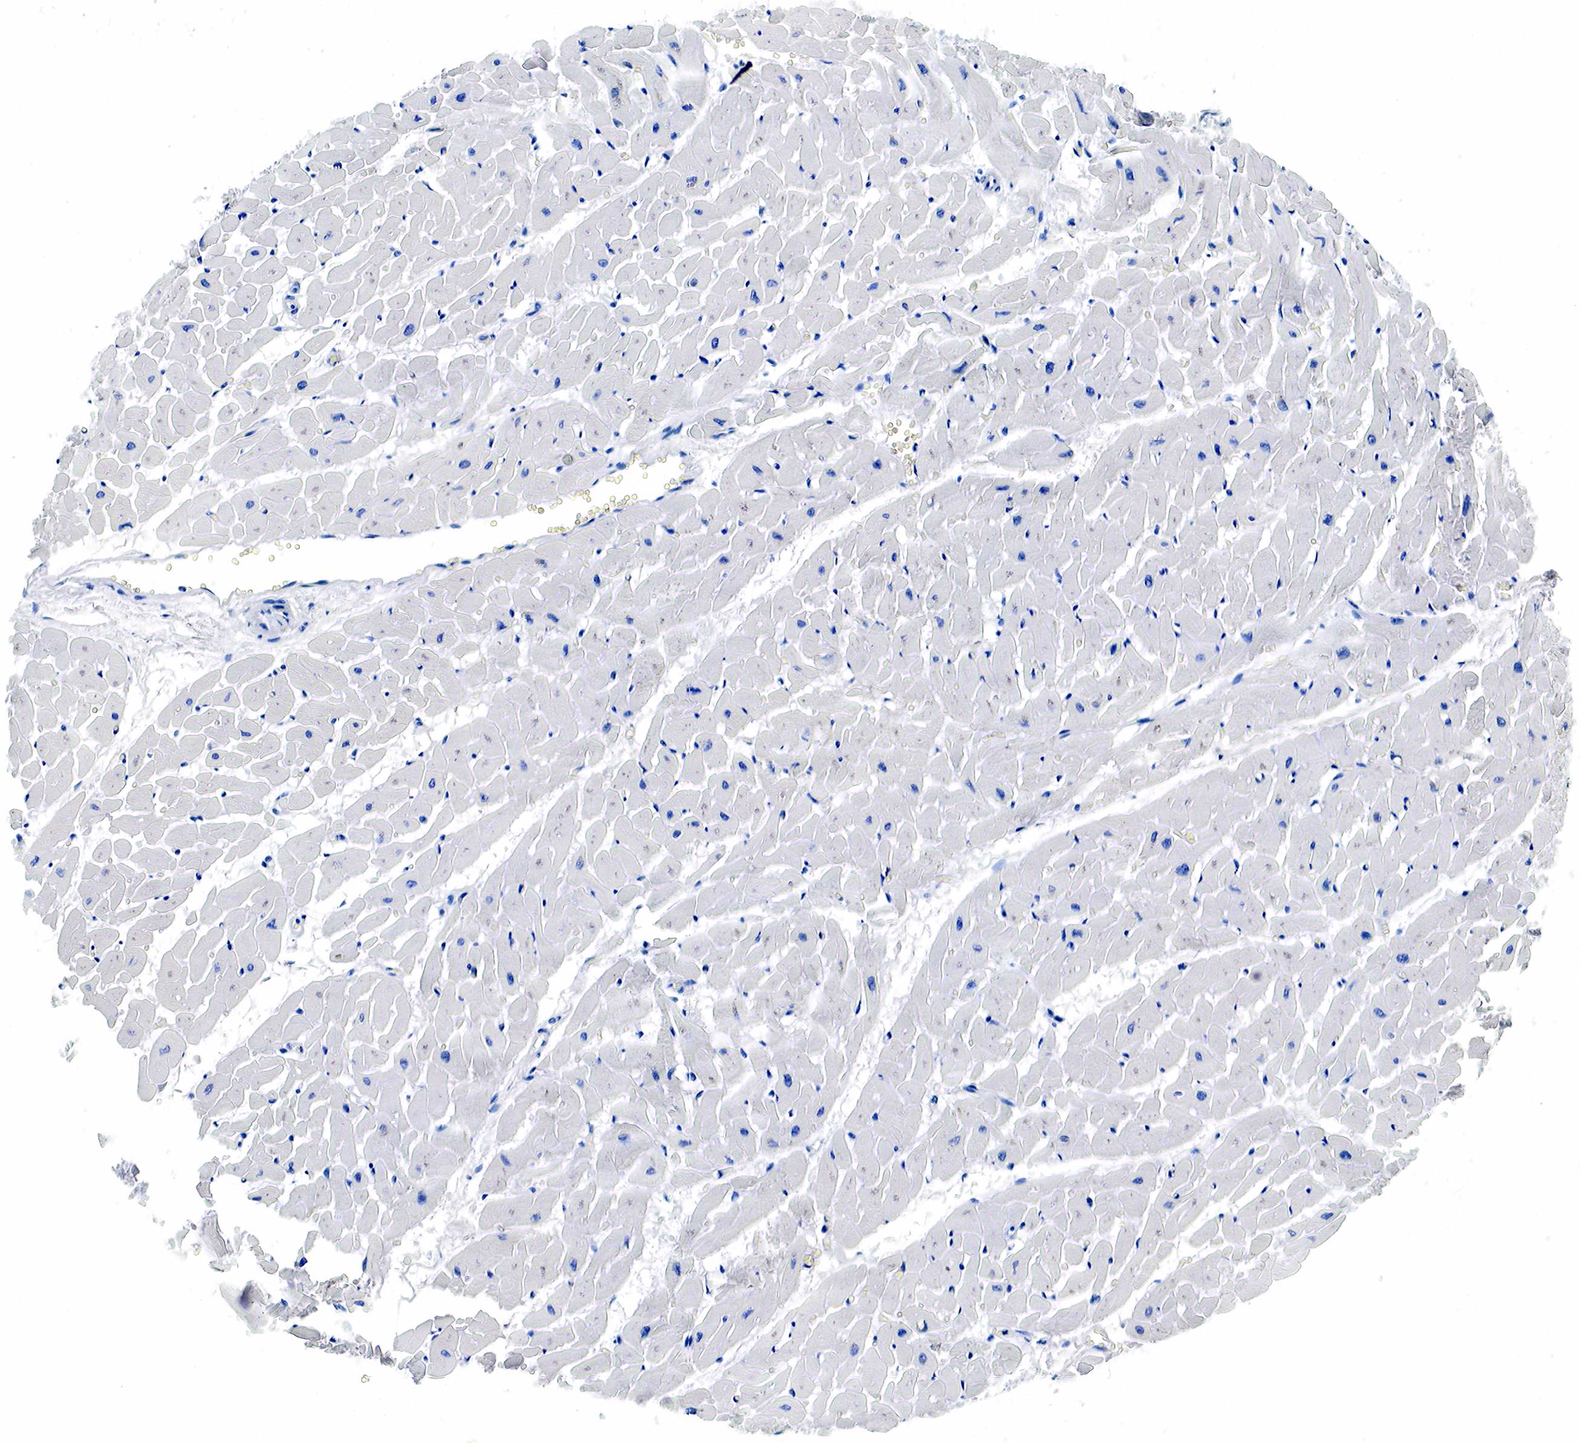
{"staining": {"intensity": "negative", "quantity": "none", "location": "none"}, "tissue": "heart muscle", "cell_type": "Cardiomyocytes", "image_type": "normal", "snomed": [{"axis": "morphology", "description": "Normal tissue, NOS"}, {"axis": "topography", "description": "Heart"}], "caption": "Immunohistochemistry photomicrograph of unremarkable heart muscle: human heart muscle stained with DAB (3,3'-diaminobenzidine) reveals no significant protein staining in cardiomyocytes.", "gene": "GAST", "patient": {"sex": "female", "age": 19}}